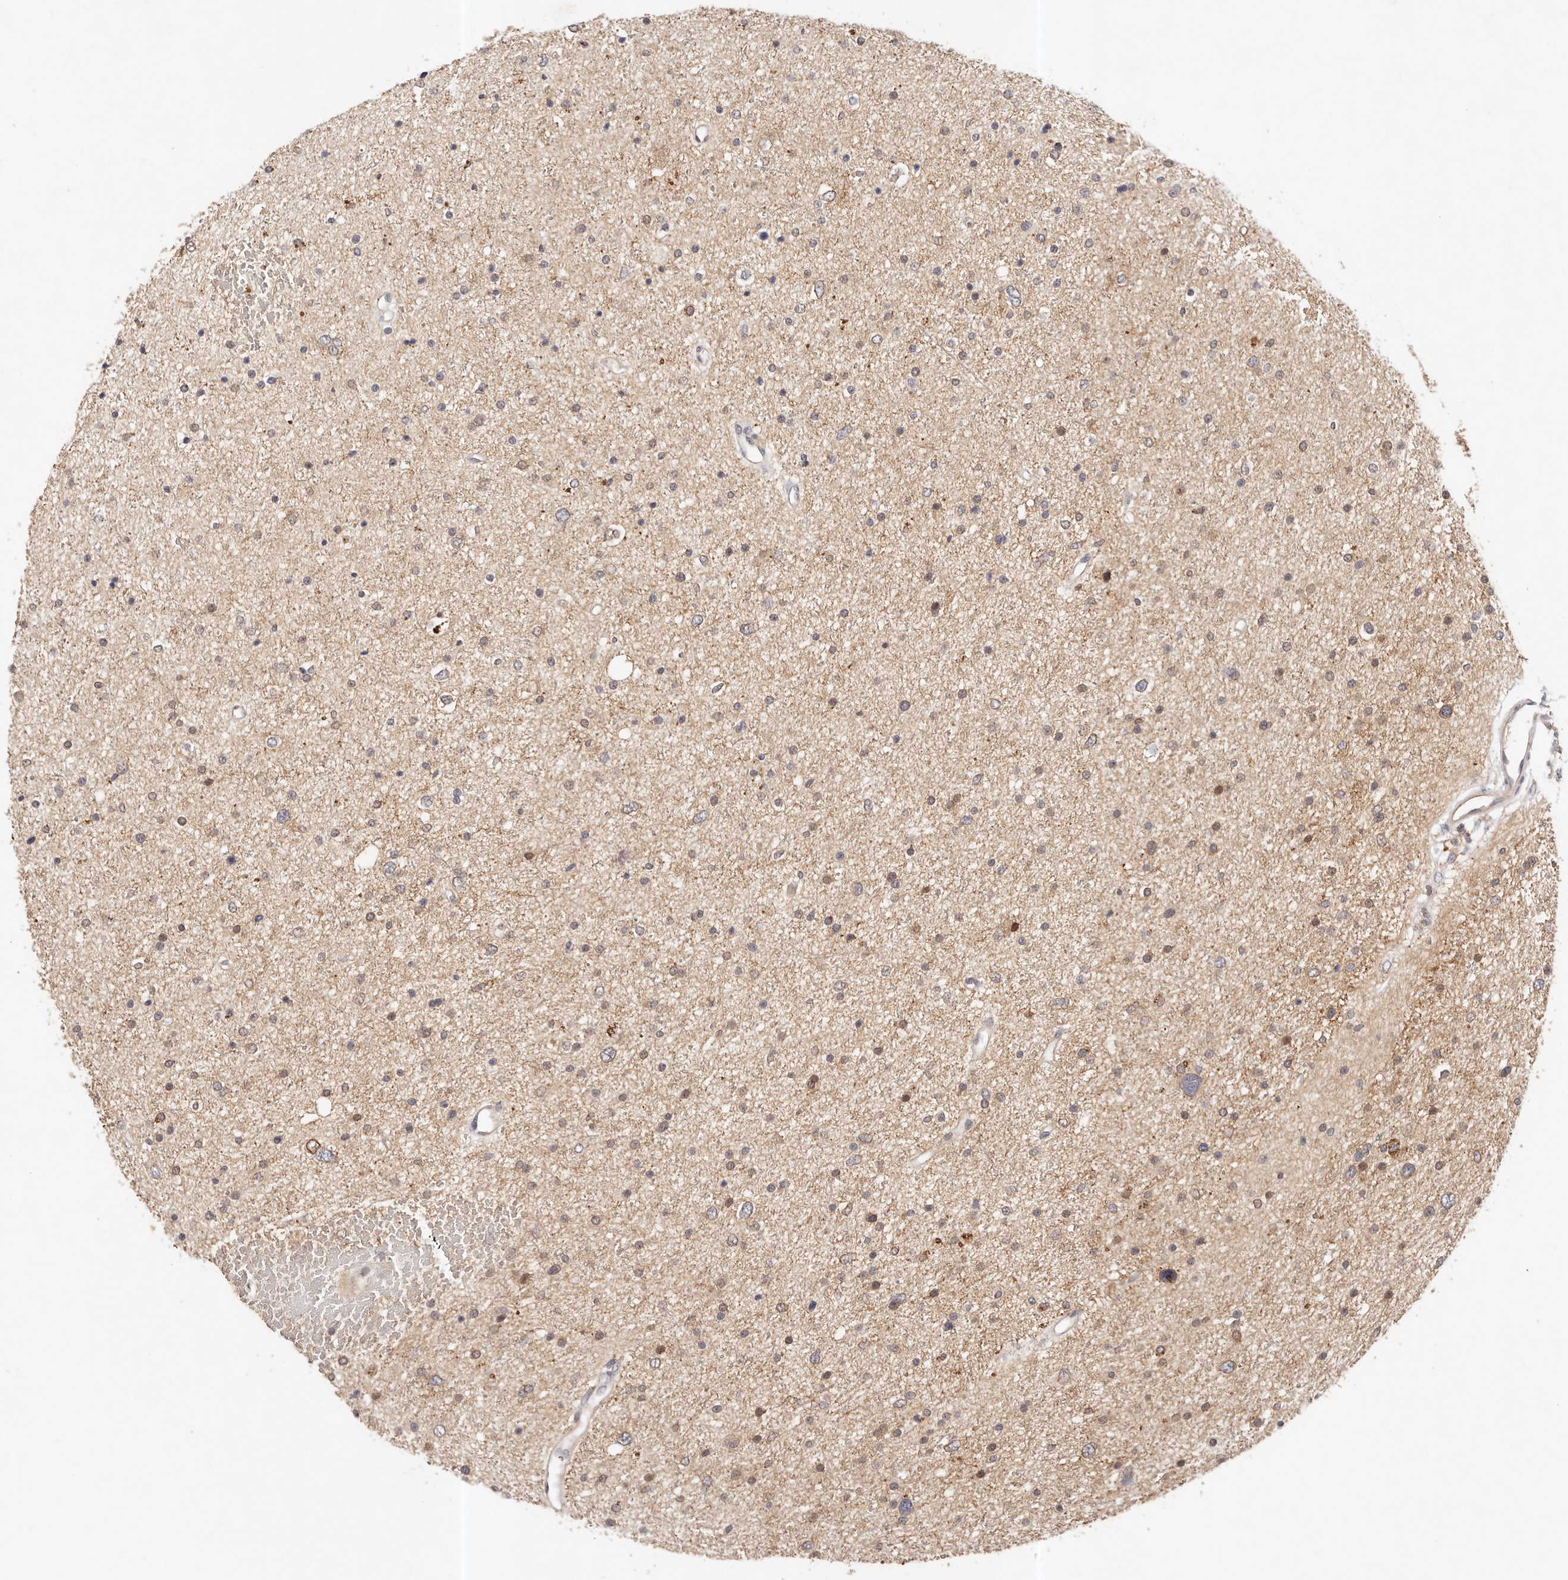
{"staining": {"intensity": "weak", "quantity": "<25%", "location": "cytoplasmic/membranous"}, "tissue": "glioma", "cell_type": "Tumor cells", "image_type": "cancer", "snomed": [{"axis": "morphology", "description": "Glioma, malignant, Low grade"}, {"axis": "topography", "description": "Brain"}], "caption": "An image of human malignant low-grade glioma is negative for staining in tumor cells. (DAB (3,3'-diaminobenzidine) immunohistochemistry (IHC) visualized using brightfield microscopy, high magnification).", "gene": "CXADR", "patient": {"sex": "female", "age": 37}}